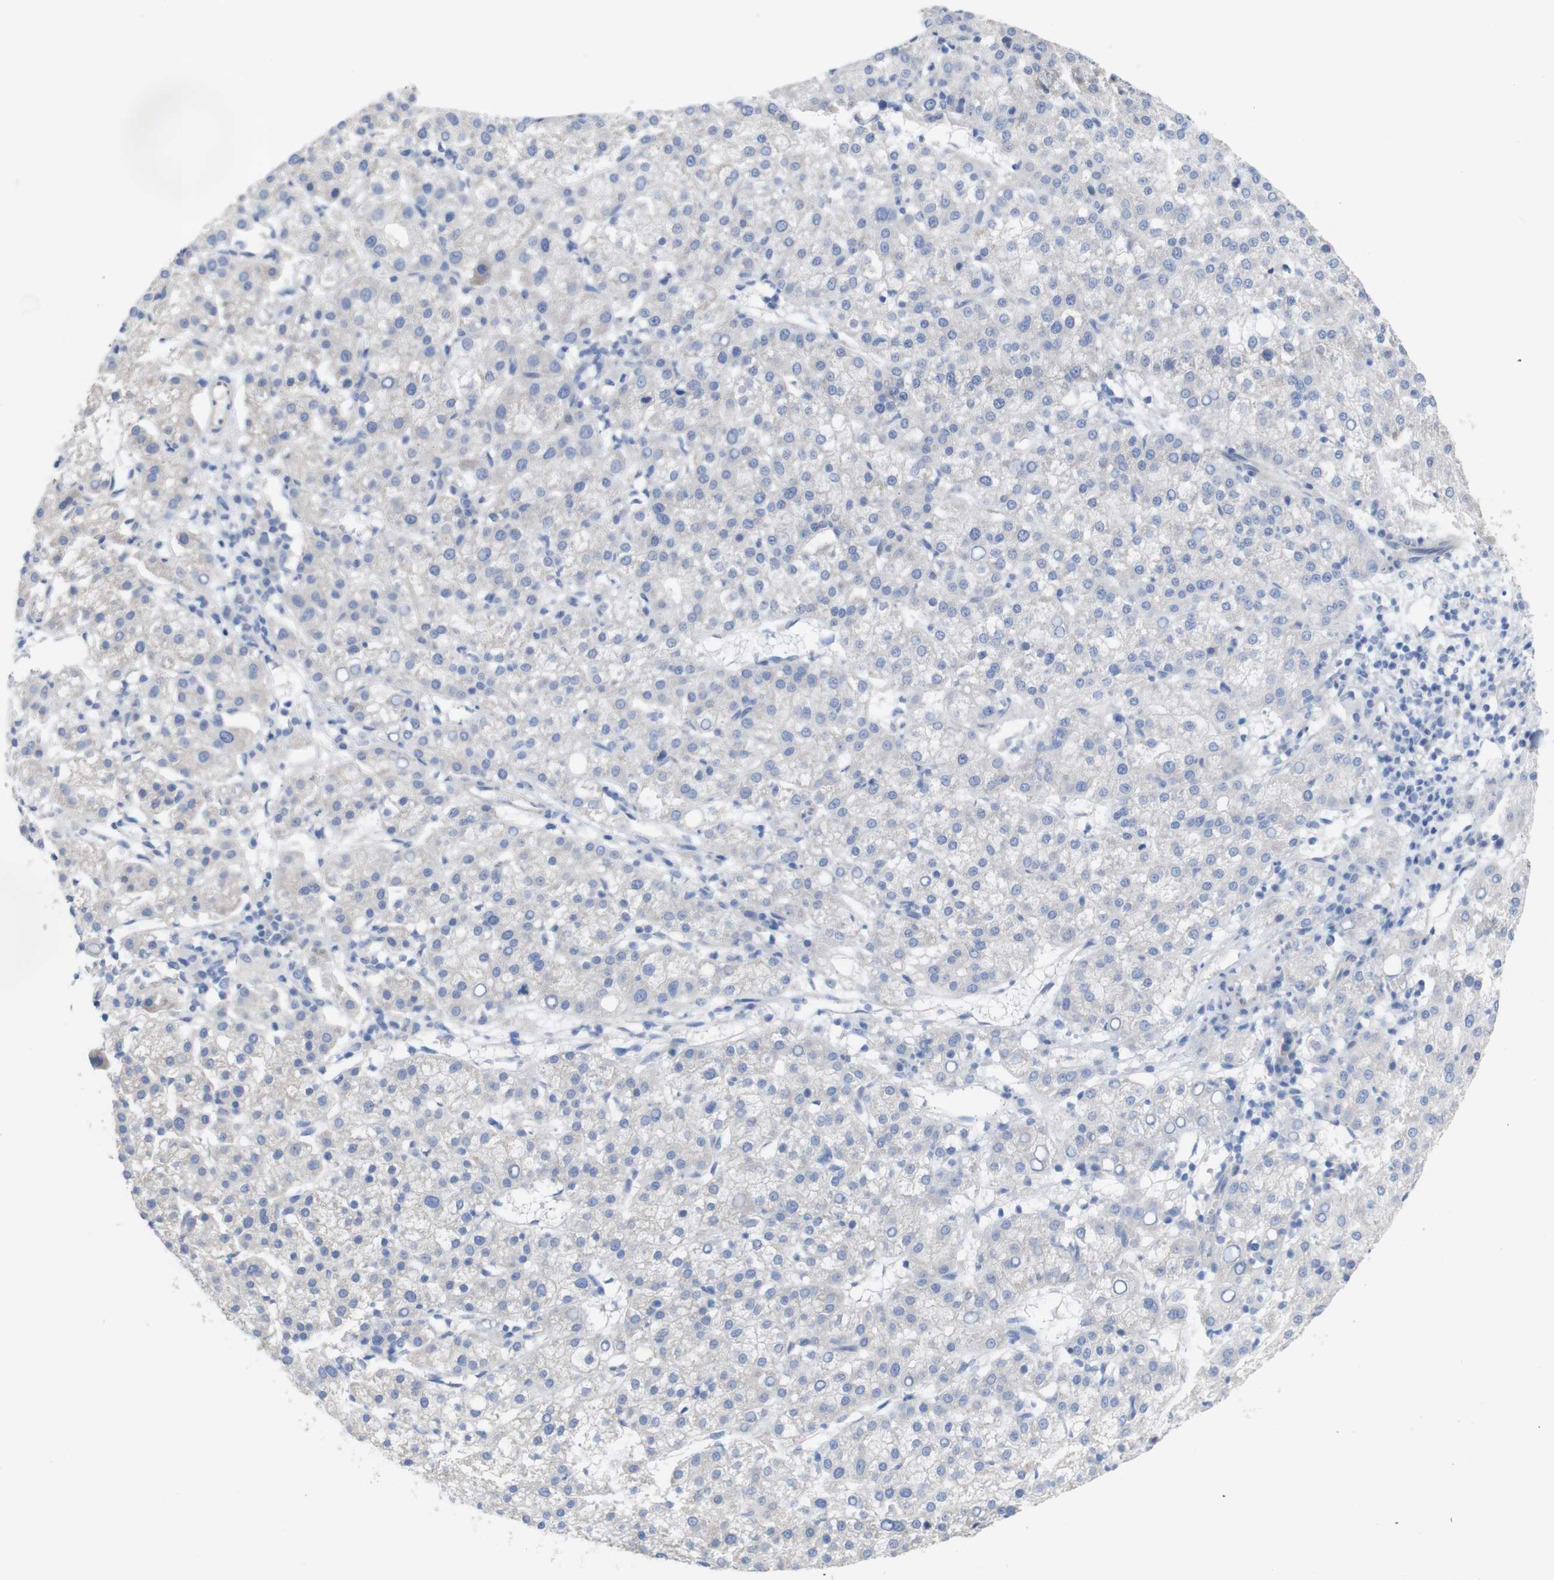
{"staining": {"intensity": "negative", "quantity": "none", "location": "none"}, "tissue": "liver cancer", "cell_type": "Tumor cells", "image_type": "cancer", "snomed": [{"axis": "morphology", "description": "Carcinoma, Hepatocellular, NOS"}, {"axis": "topography", "description": "Liver"}], "caption": "The immunohistochemistry (IHC) photomicrograph has no significant staining in tumor cells of liver cancer tissue.", "gene": "KIDINS220", "patient": {"sex": "female", "age": 58}}